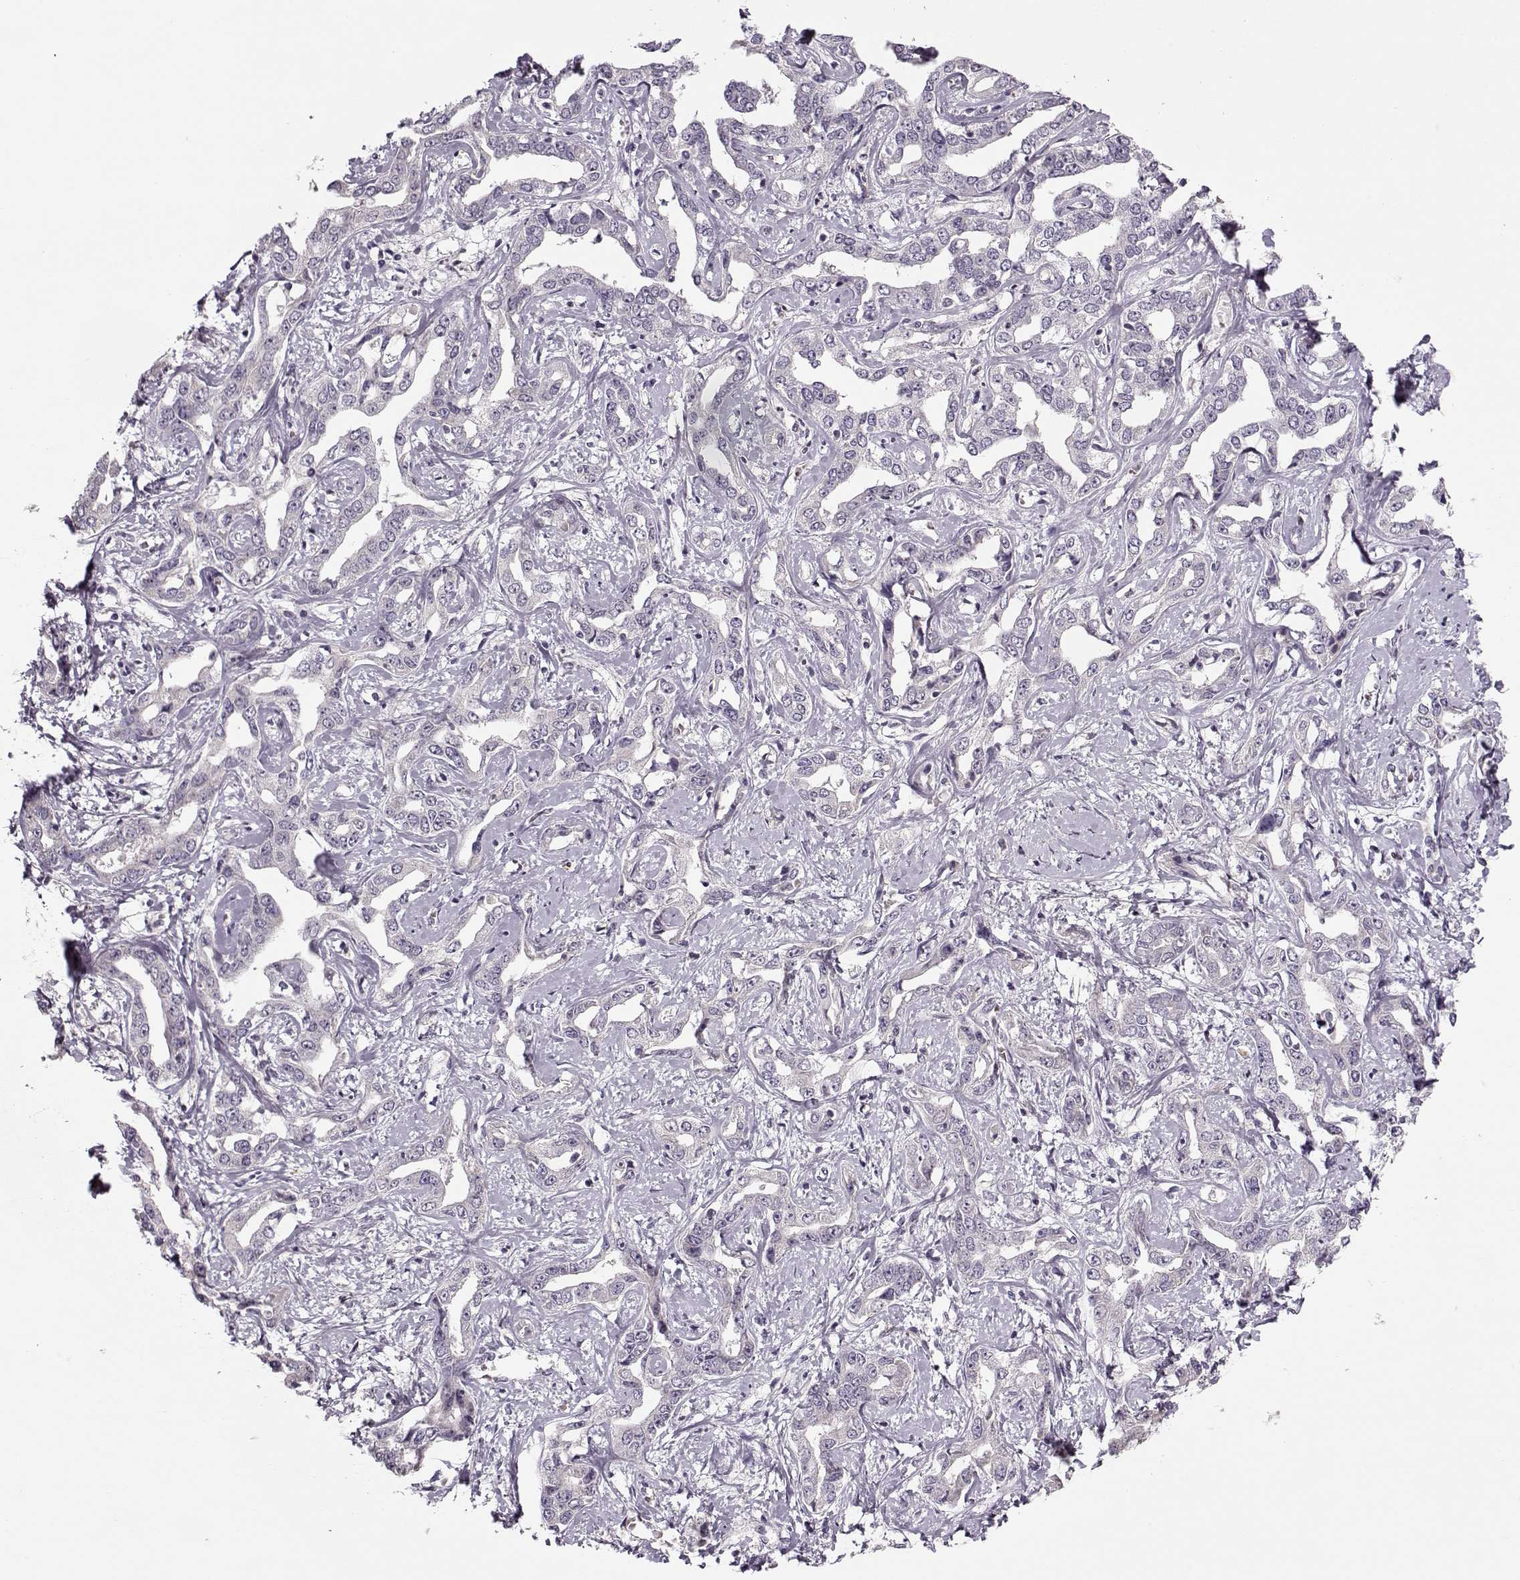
{"staining": {"intensity": "negative", "quantity": "none", "location": "none"}, "tissue": "liver cancer", "cell_type": "Tumor cells", "image_type": "cancer", "snomed": [{"axis": "morphology", "description": "Cholangiocarcinoma"}, {"axis": "topography", "description": "Liver"}], "caption": "Immunohistochemistry (IHC) of human liver cancer (cholangiocarcinoma) reveals no staining in tumor cells. Brightfield microscopy of immunohistochemistry stained with DAB (brown) and hematoxylin (blue), captured at high magnification.", "gene": "ACOT11", "patient": {"sex": "male", "age": 59}}